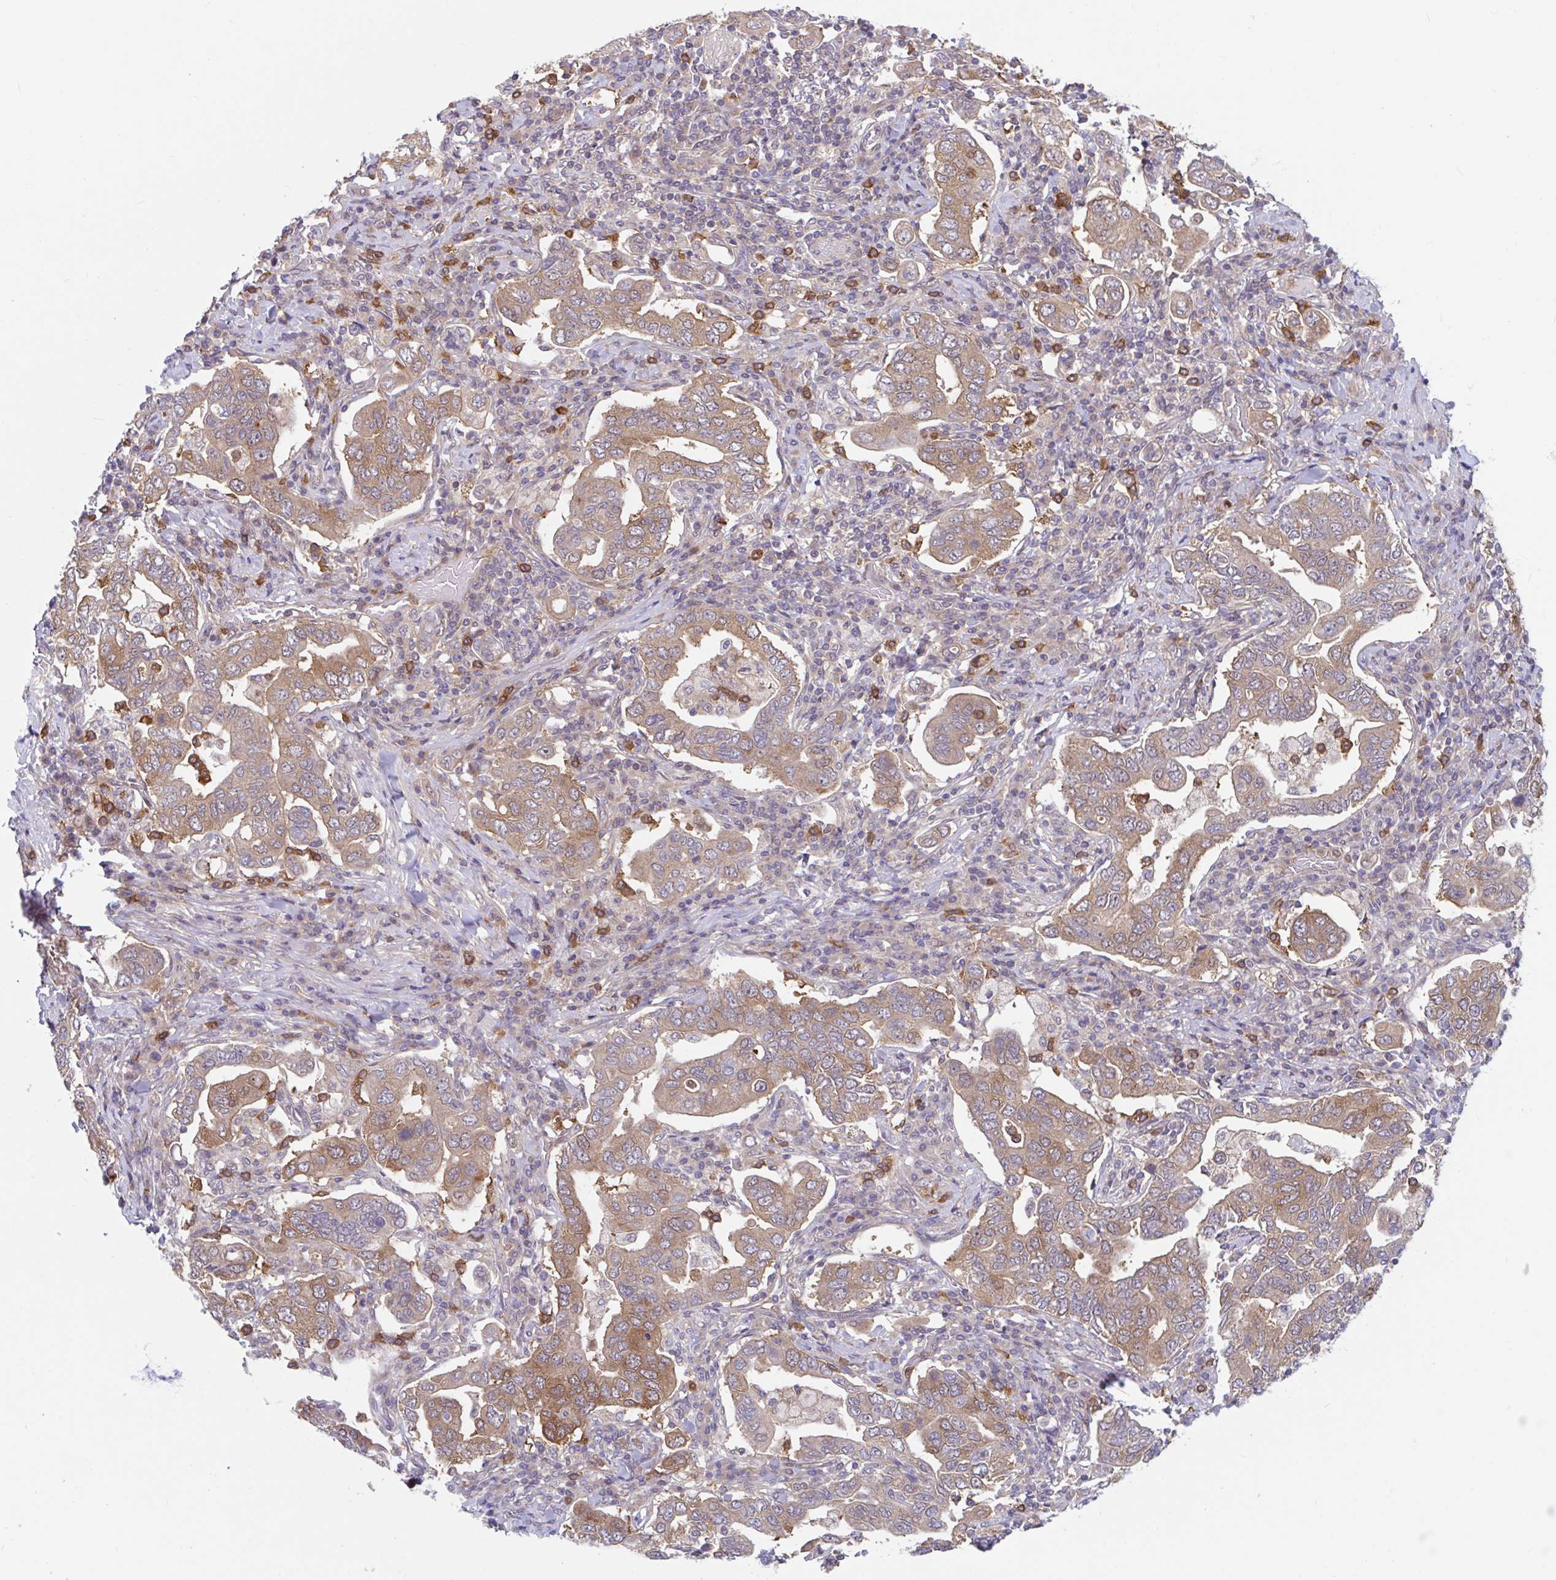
{"staining": {"intensity": "moderate", "quantity": ">75%", "location": "cytoplasmic/membranous"}, "tissue": "stomach cancer", "cell_type": "Tumor cells", "image_type": "cancer", "snomed": [{"axis": "morphology", "description": "Adenocarcinoma, NOS"}, {"axis": "topography", "description": "Stomach, upper"}, {"axis": "topography", "description": "Stomach"}], "caption": "DAB (3,3'-diaminobenzidine) immunohistochemical staining of stomach adenocarcinoma displays moderate cytoplasmic/membranous protein positivity in about >75% of tumor cells.", "gene": "LMNTD2", "patient": {"sex": "male", "age": 62}}